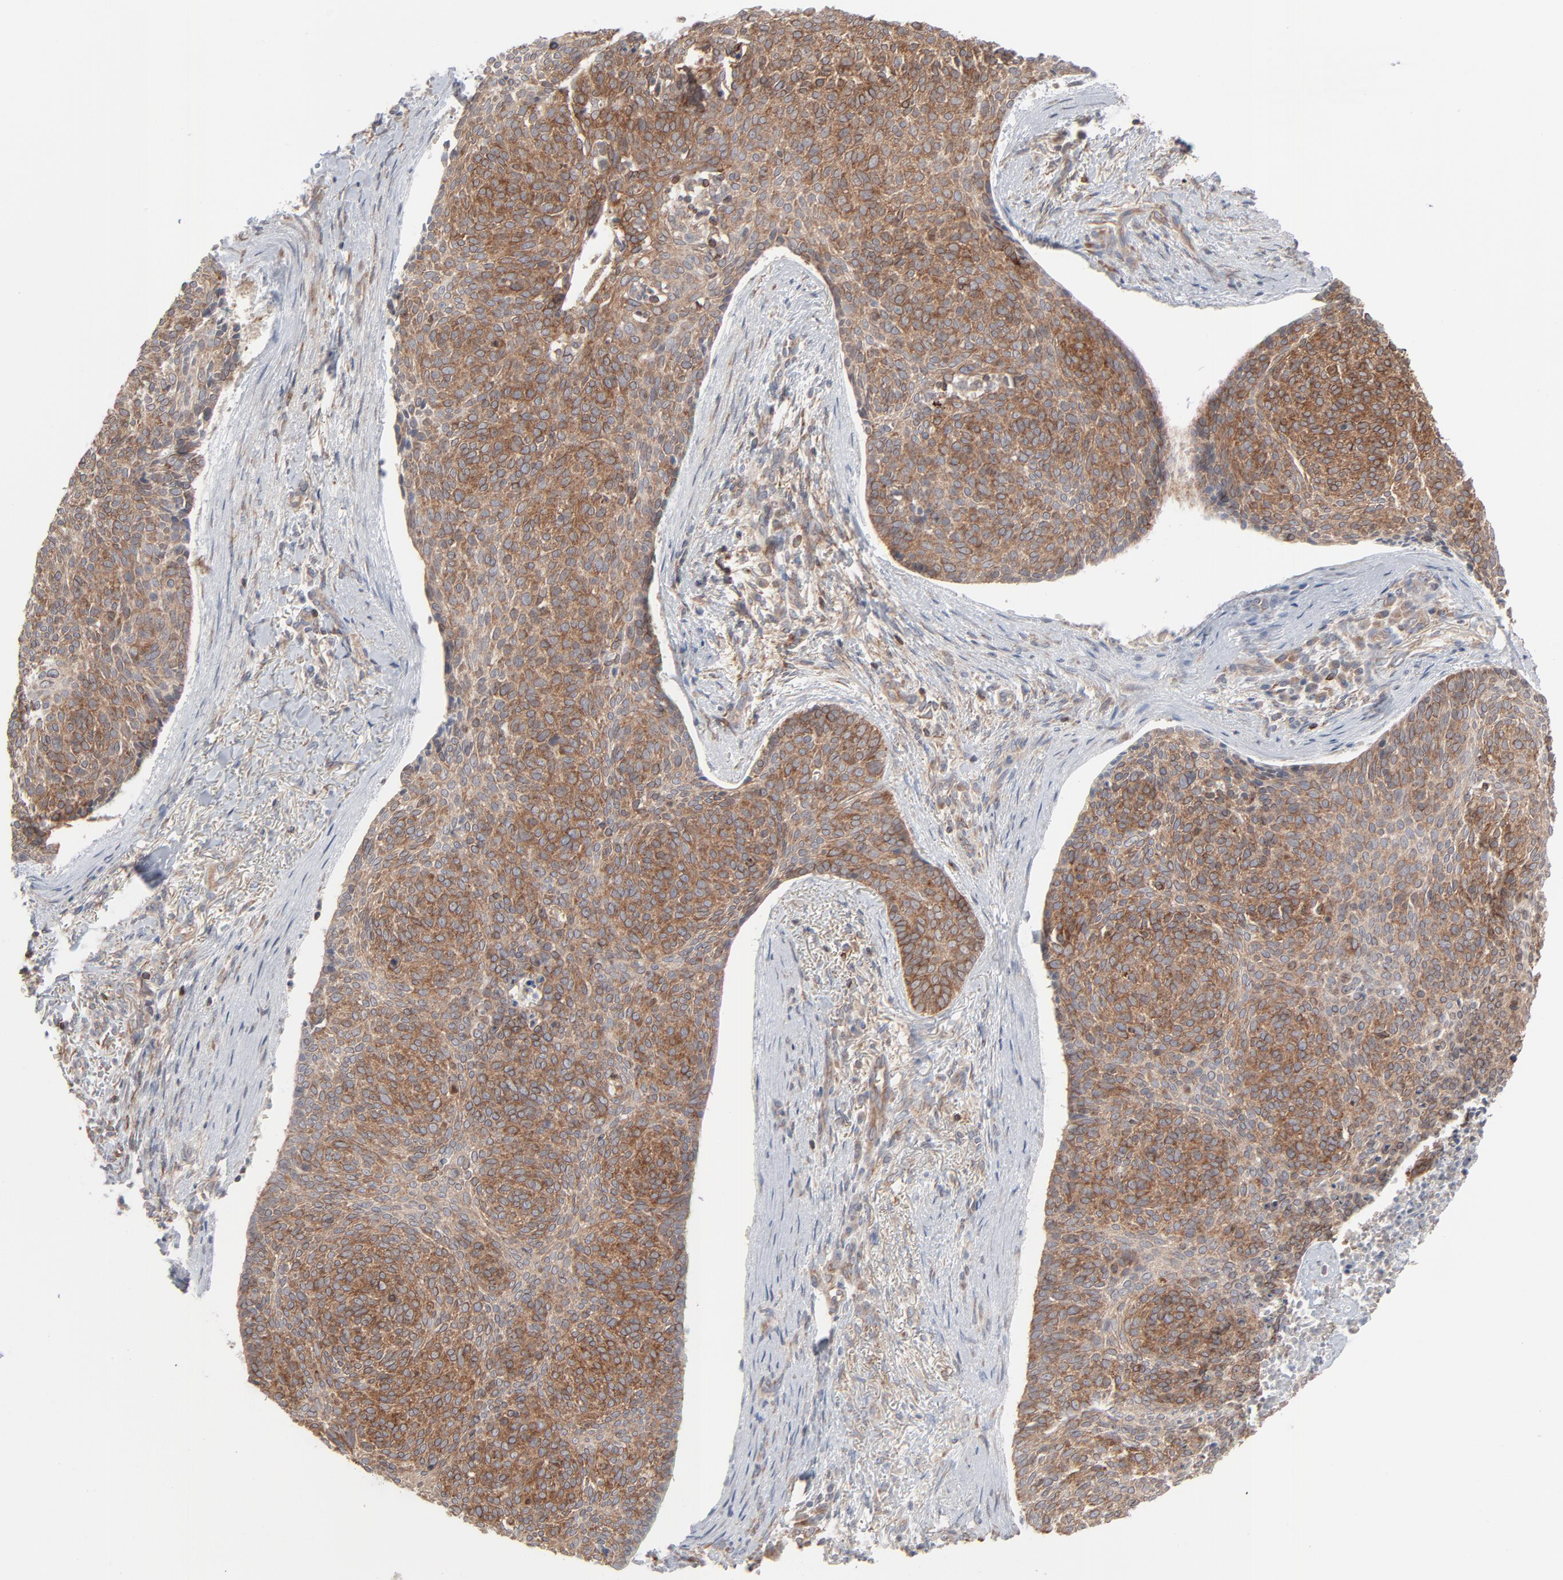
{"staining": {"intensity": "moderate", "quantity": ">75%", "location": "cytoplasmic/membranous"}, "tissue": "skin cancer", "cell_type": "Tumor cells", "image_type": "cancer", "snomed": [{"axis": "morphology", "description": "Normal tissue, NOS"}, {"axis": "morphology", "description": "Basal cell carcinoma"}, {"axis": "topography", "description": "Skin"}], "caption": "Skin cancer stained for a protein (brown) reveals moderate cytoplasmic/membranous positive expression in about >75% of tumor cells.", "gene": "KDSR", "patient": {"sex": "female", "age": 57}}